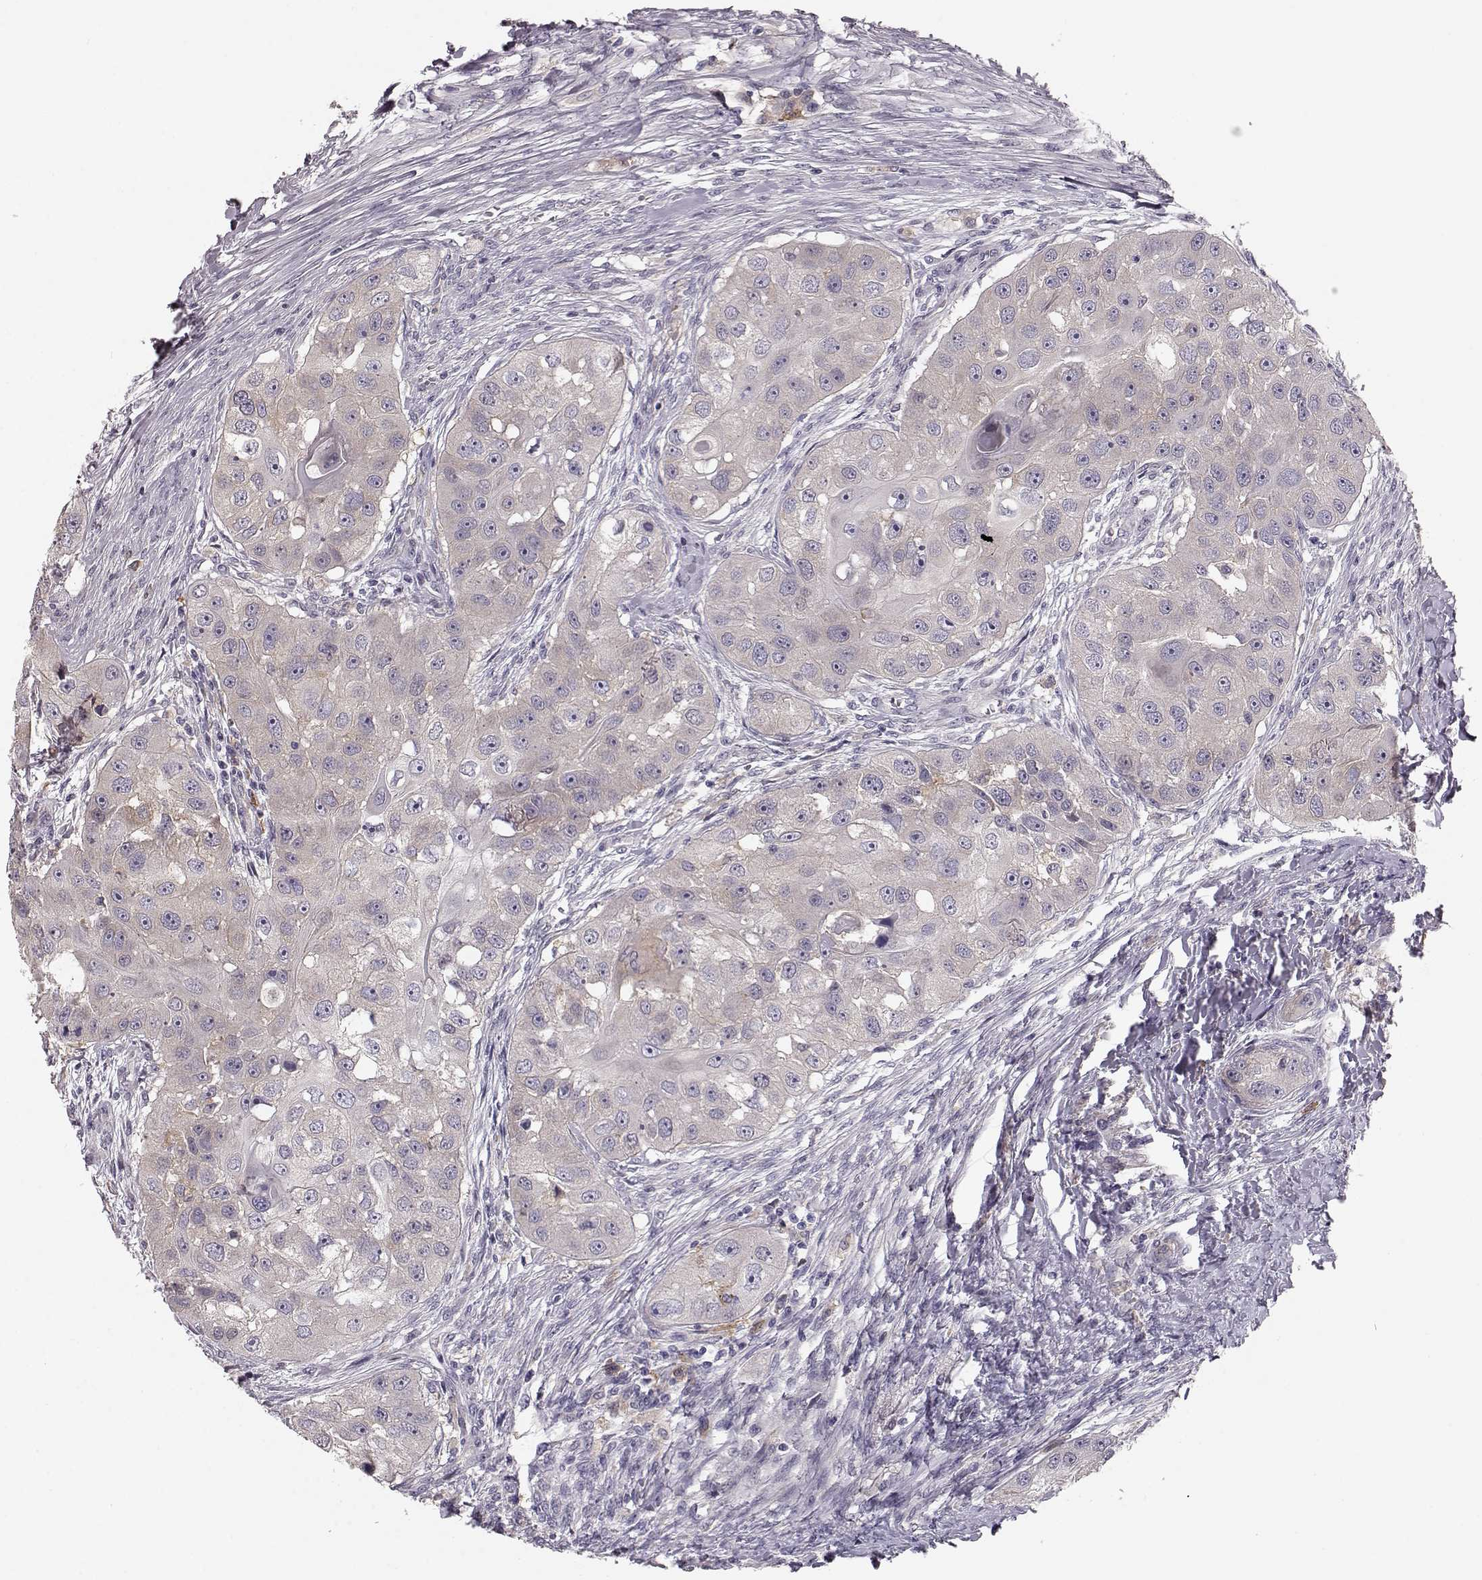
{"staining": {"intensity": "negative", "quantity": "none", "location": "none"}, "tissue": "head and neck cancer", "cell_type": "Tumor cells", "image_type": "cancer", "snomed": [{"axis": "morphology", "description": "Squamous cell carcinoma, NOS"}, {"axis": "topography", "description": "Head-Neck"}], "caption": "A high-resolution image shows immunohistochemistry staining of head and neck cancer, which exhibits no significant staining in tumor cells.", "gene": "GPR50", "patient": {"sex": "male", "age": 51}}